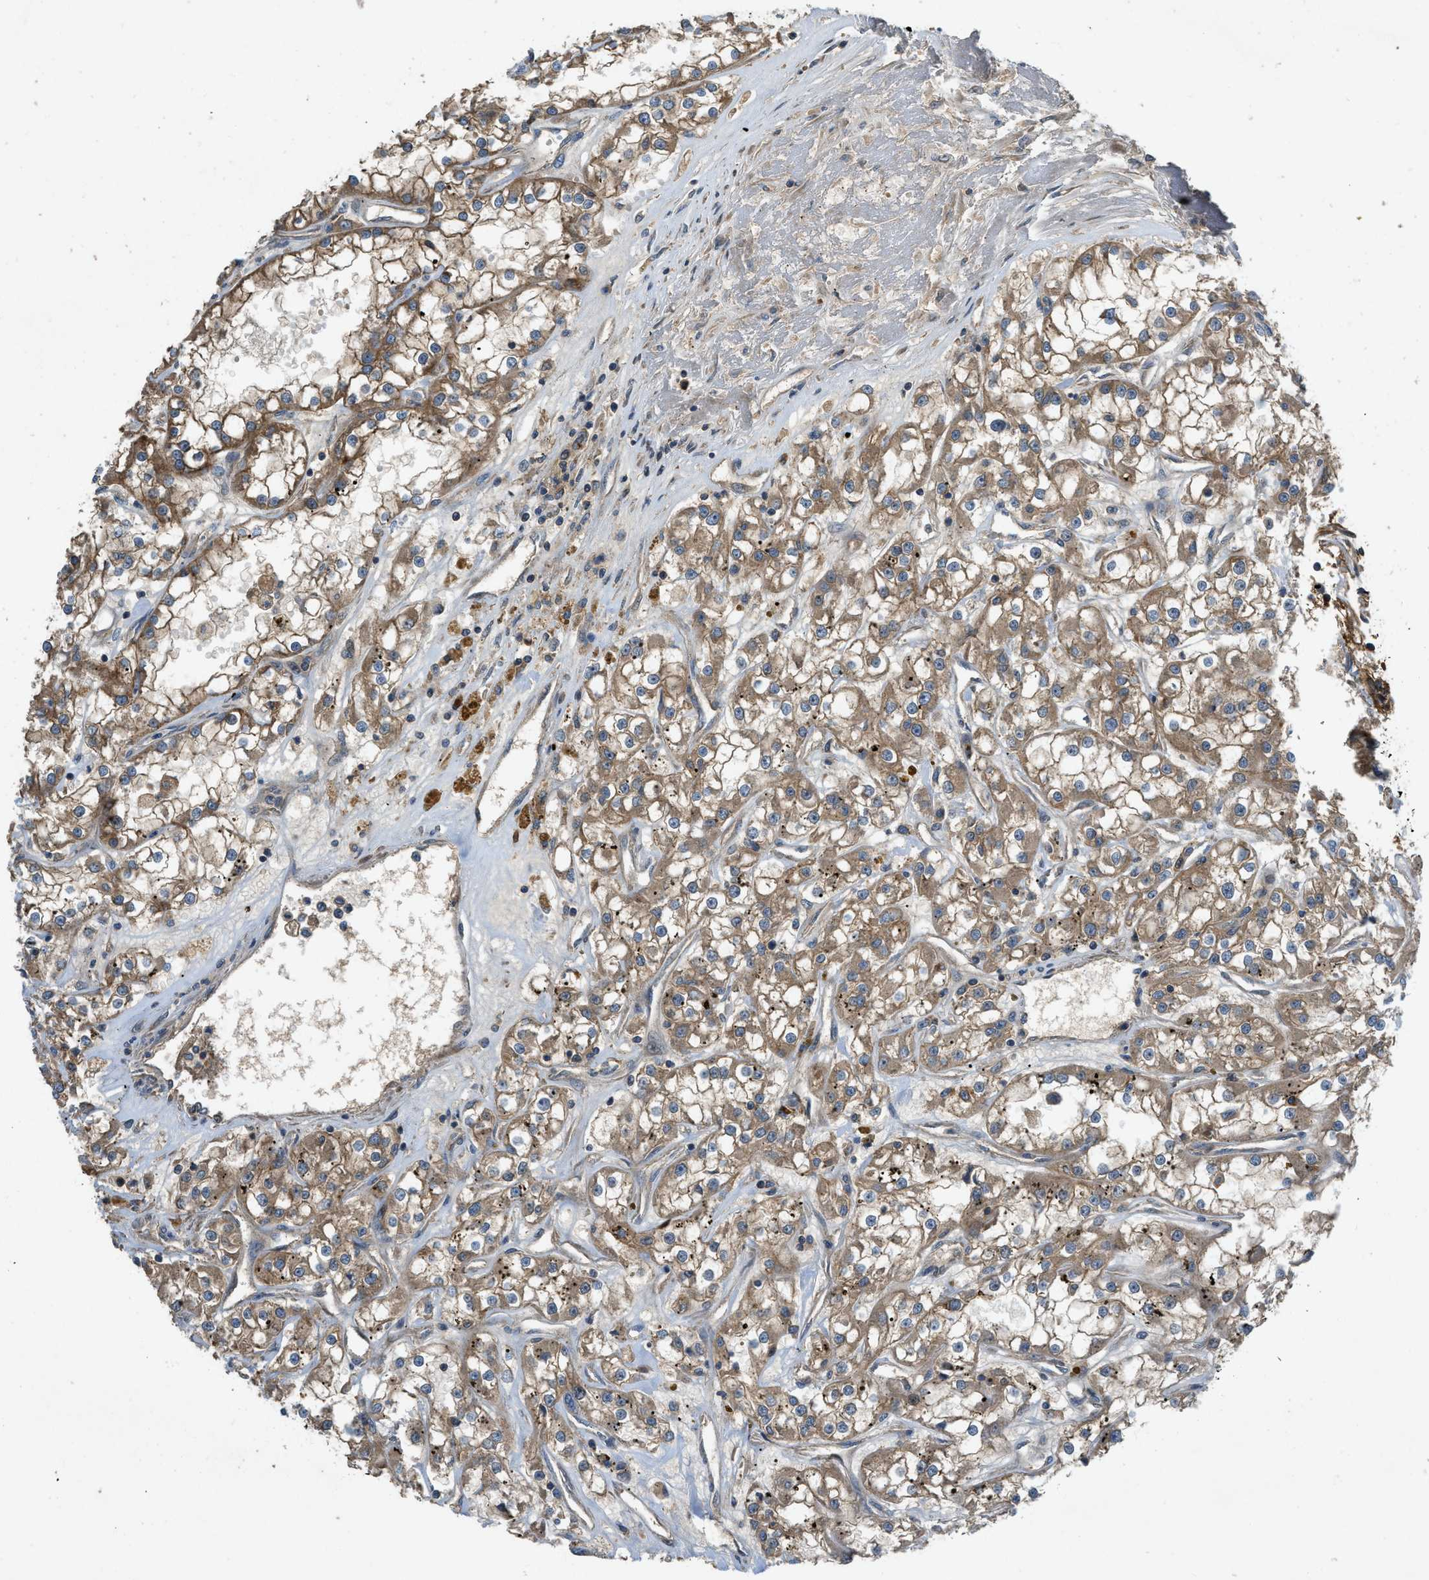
{"staining": {"intensity": "moderate", "quantity": ">75%", "location": "cytoplasmic/membranous"}, "tissue": "renal cancer", "cell_type": "Tumor cells", "image_type": "cancer", "snomed": [{"axis": "morphology", "description": "Adenocarcinoma, NOS"}, {"axis": "topography", "description": "Kidney"}], "caption": "A medium amount of moderate cytoplasmic/membranous staining is appreciated in about >75% of tumor cells in renal adenocarcinoma tissue.", "gene": "CNNM3", "patient": {"sex": "female", "age": 52}}